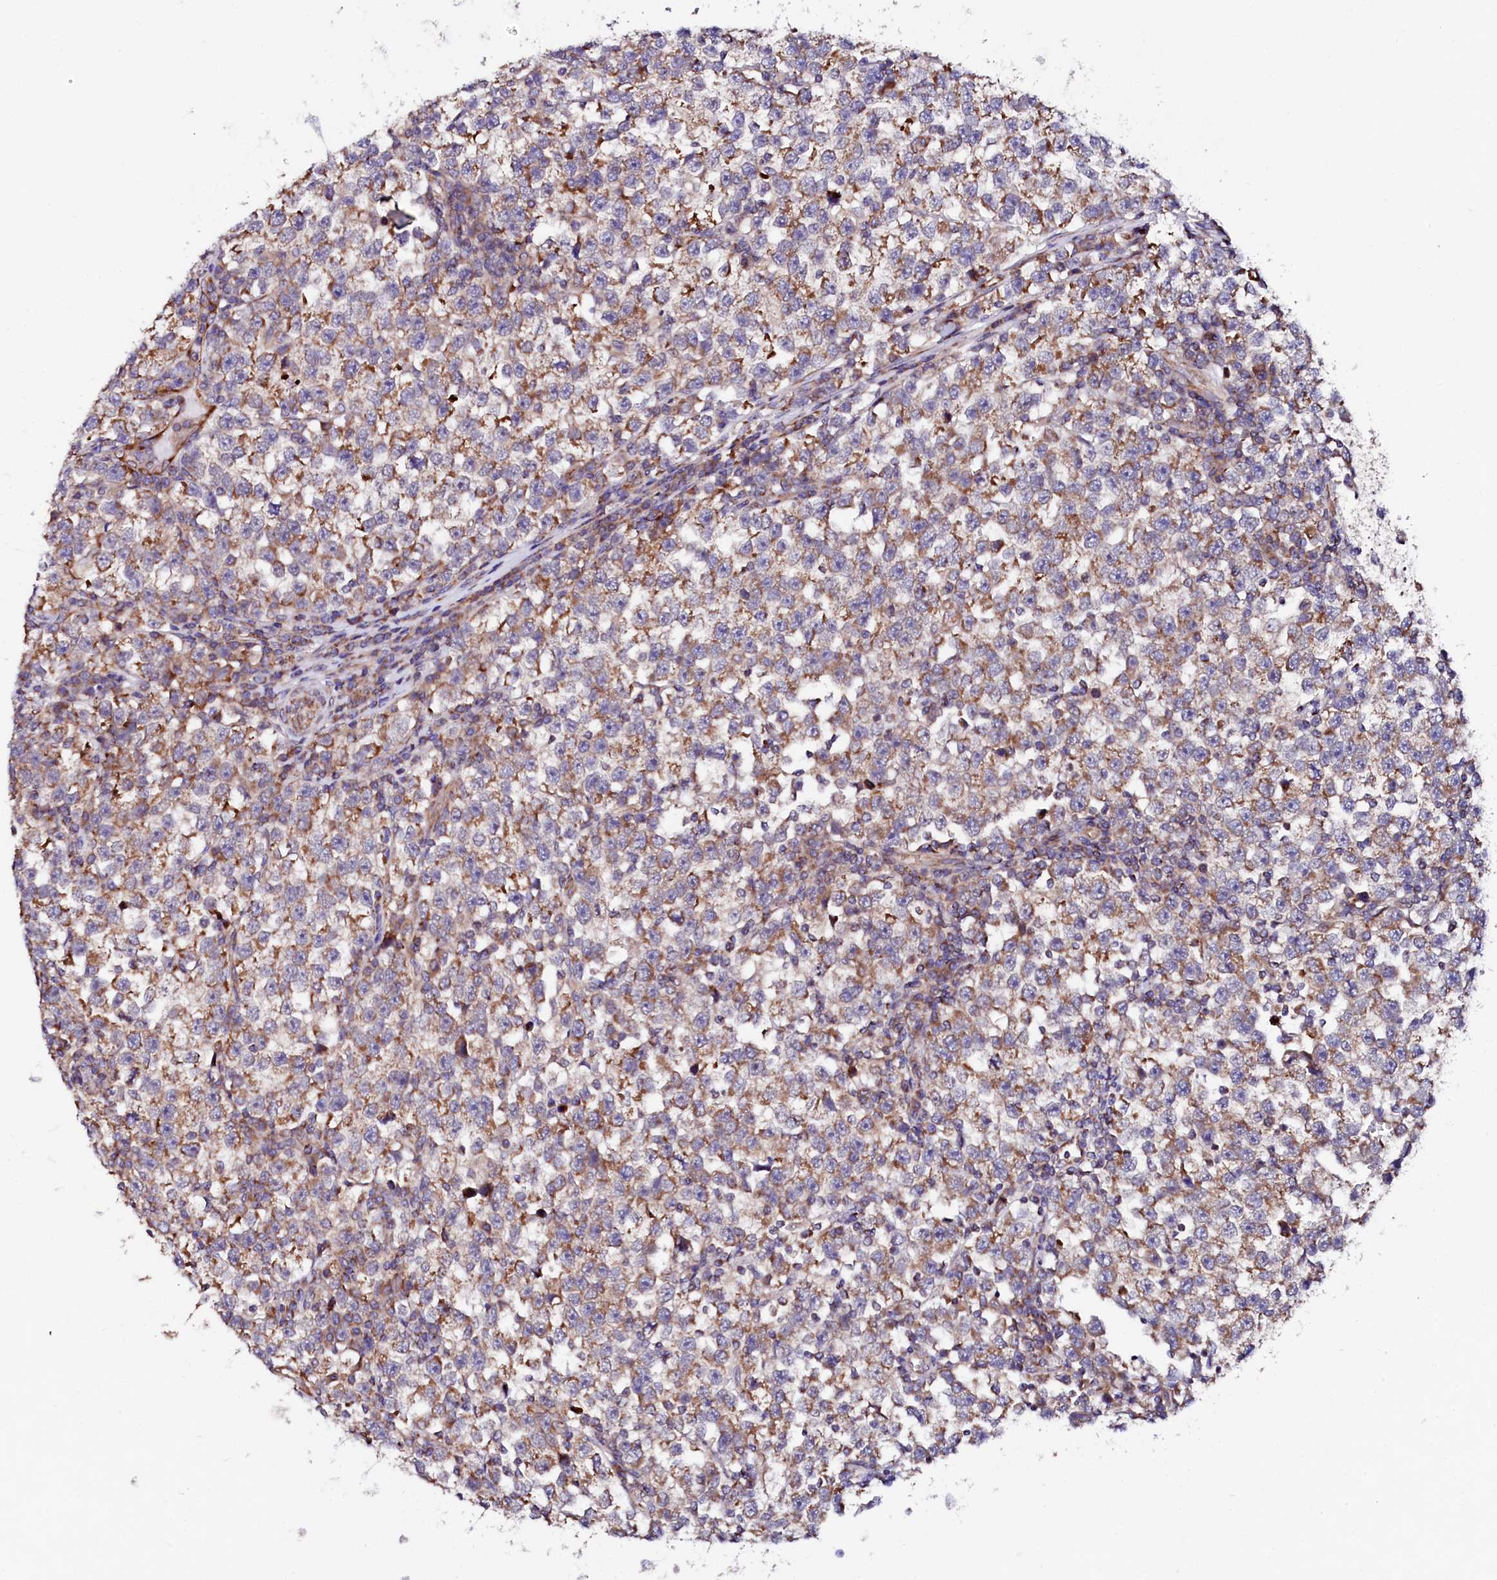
{"staining": {"intensity": "moderate", "quantity": "25%-75%", "location": "cytoplasmic/membranous"}, "tissue": "testis cancer", "cell_type": "Tumor cells", "image_type": "cancer", "snomed": [{"axis": "morphology", "description": "Normal tissue, NOS"}, {"axis": "morphology", "description": "Seminoma, NOS"}, {"axis": "topography", "description": "Testis"}], "caption": "High-power microscopy captured an immunohistochemistry (IHC) micrograph of seminoma (testis), revealing moderate cytoplasmic/membranous positivity in about 25%-75% of tumor cells. (DAB = brown stain, brightfield microscopy at high magnification).", "gene": "UBE3C", "patient": {"sex": "male", "age": 43}}